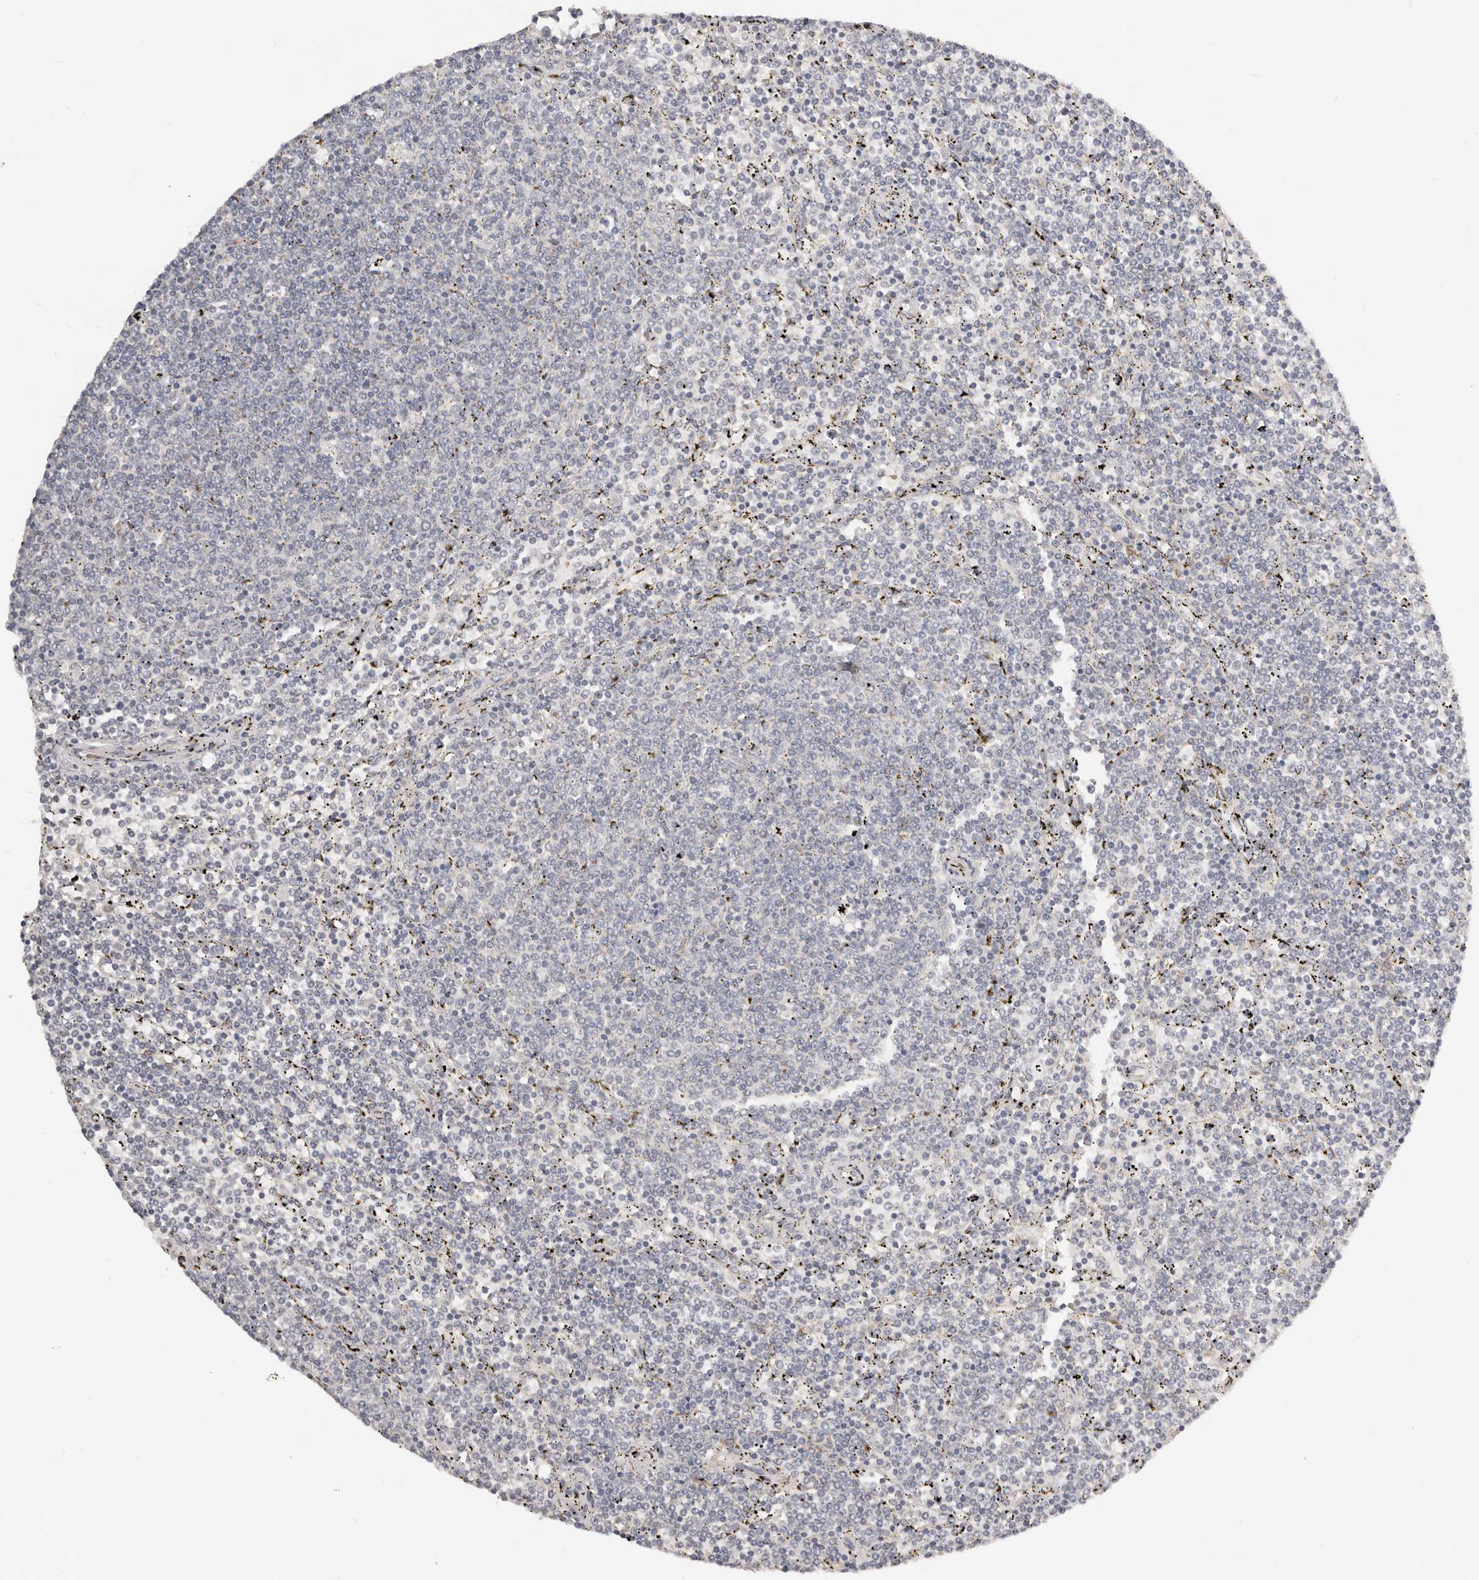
{"staining": {"intensity": "negative", "quantity": "none", "location": "none"}, "tissue": "lymphoma", "cell_type": "Tumor cells", "image_type": "cancer", "snomed": [{"axis": "morphology", "description": "Malignant lymphoma, non-Hodgkin's type, Low grade"}, {"axis": "topography", "description": "Spleen"}], "caption": "An immunohistochemistry (IHC) image of lymphoma is shown. There is no staining in tumor cells of lymphoma.", "gene": "RABAC1", "patient": {"sex": "female", "age": 50}}